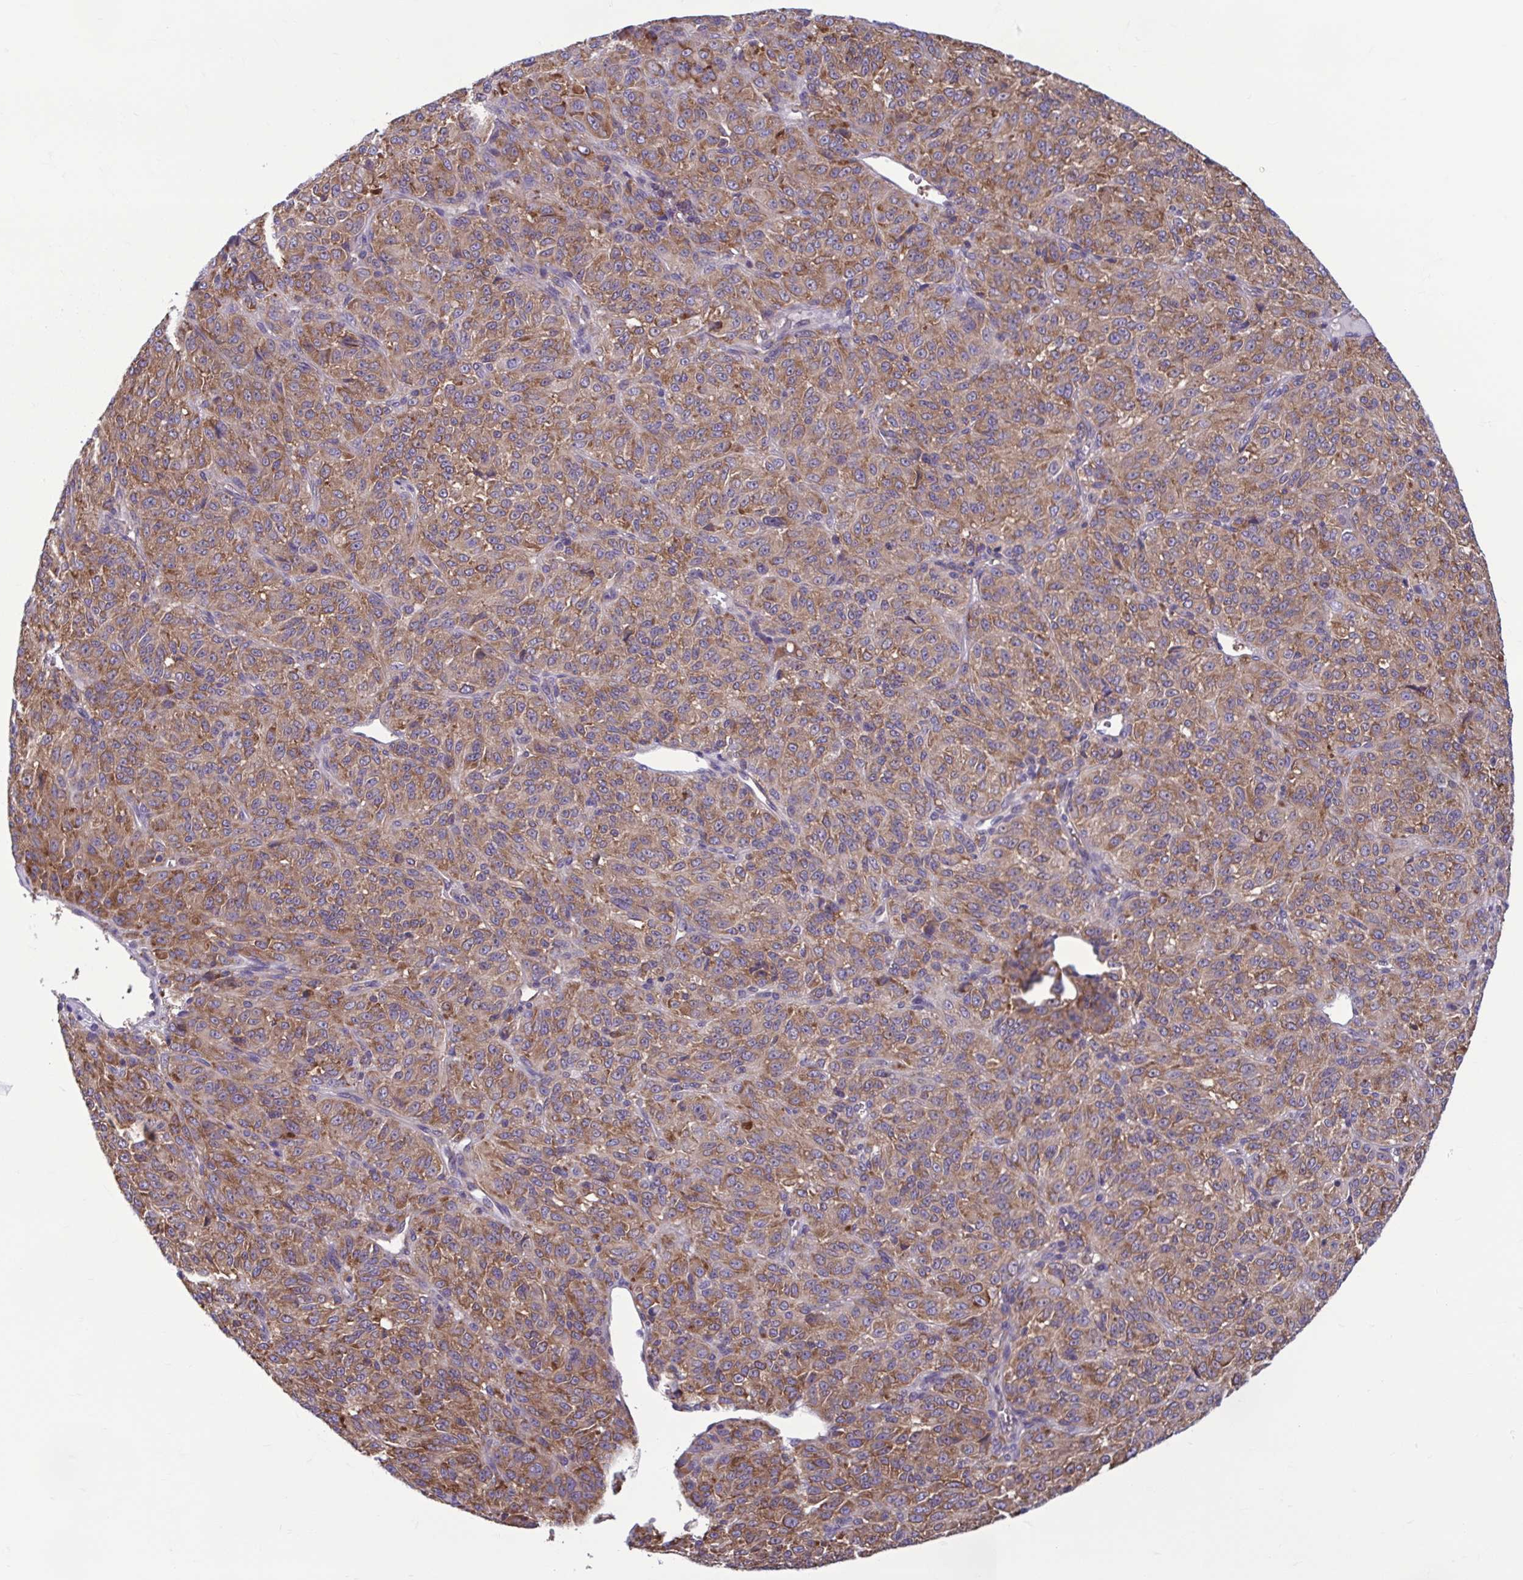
{"staining": {"intensity": "moderate", "quantity": ">75%", "location": "cytoplasmic/membranous"}, "tissue": "melanoma", "cell_type": "Tumor cells", "image_type": "cancer", "snomed": [{"axis": "morphology", "description": "Malignant melanoma, Metastatic site"}, {"axis": "topography", "description": "Brain"}], "caption": "A histopathology image of malignant melanoma (metastatic site) stained for a protein exhibits moderate cytoplasmic/membranous brown staining in tumor cells.", "gene": "RPS16", "patient": {"sex": "female", "age": 56}}